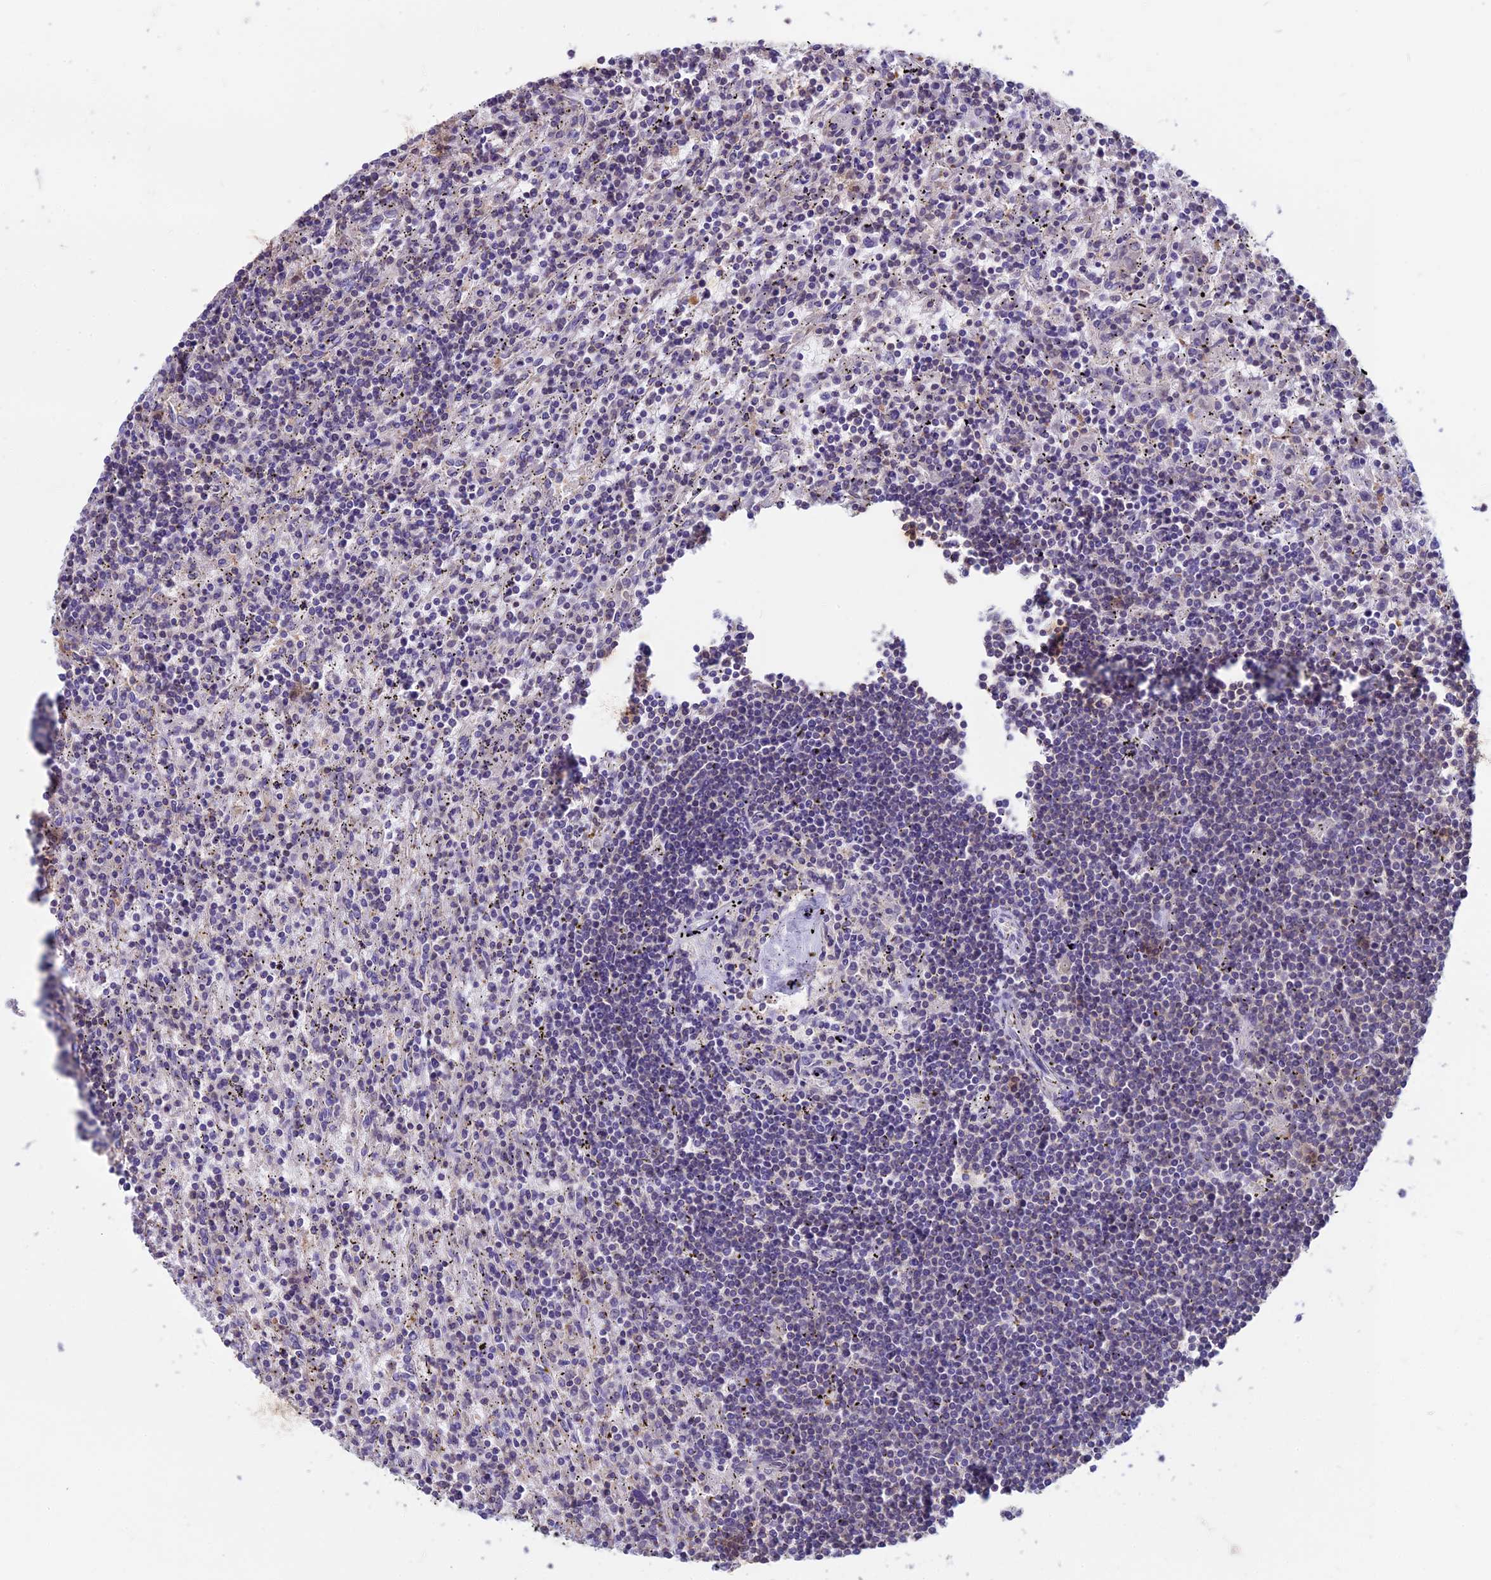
{"staining": {"intensity": "negative", "quantity": "none", "location": "none"}, "tissue": "lymphoma", "cell_type": "Tumor cells", "image_type": "cancer", "snomed": [{"axis": "morphology", "description": "Malignant lymphoma, non-Hodgkin's type, Low grade"}, {"axis": "topography", "description": "Spleen"}], "caption": "Protein analysis of lymphoma displays no significant expression in tumor cells.", "gene": "CDAN1", "patient": {"sex": "male", "age": 76}}